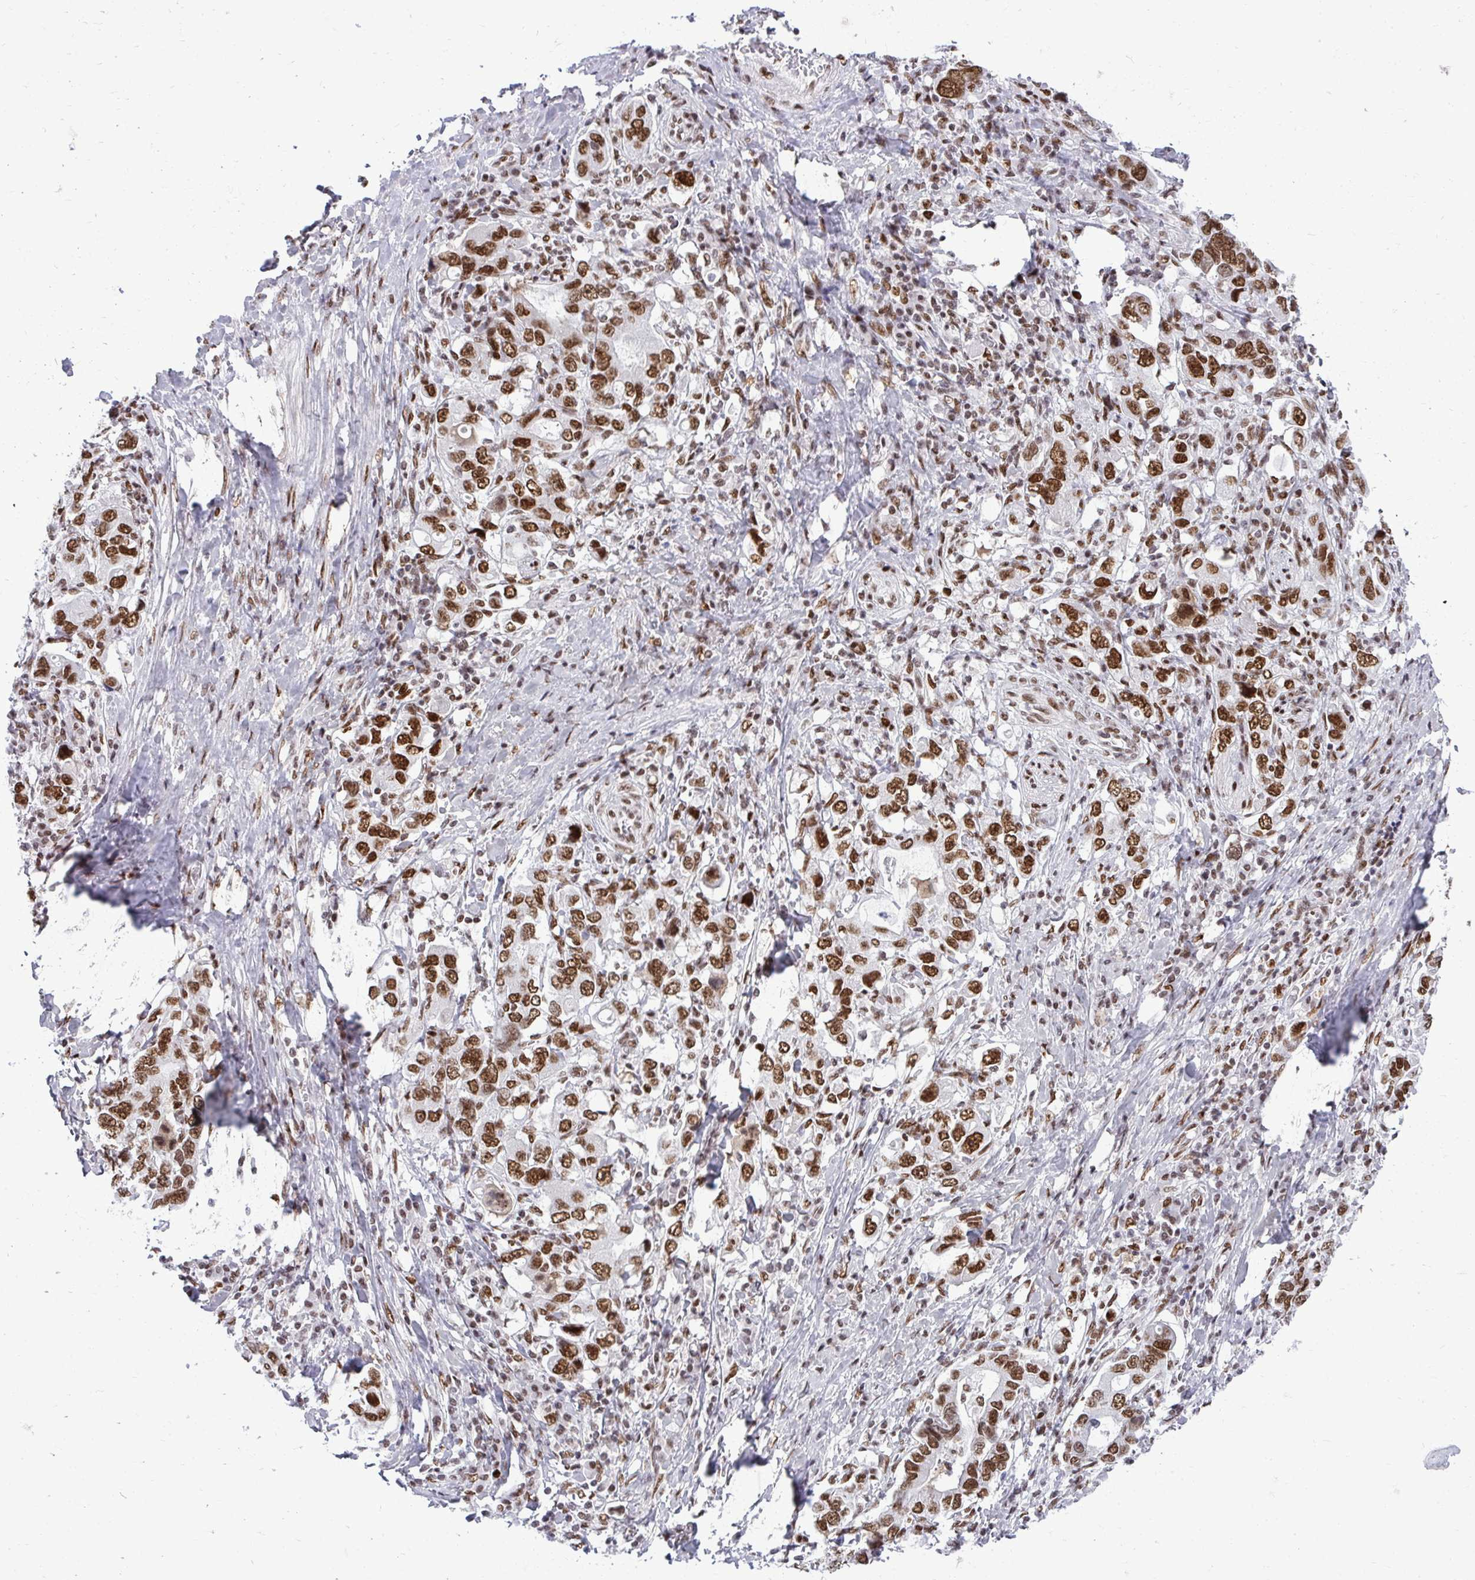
{"staining": {"intensity": "strong", "quantity": ">75%", "location": "nuclear"}, "tissue": "stomach cancer", "cell_type": "Tumor cells", "image_type": "cancer", "snomed": [{"axis": "morphology", "description": "Adenocarcinoma, NOS"}, {"axis": "topography", "description": "Stomach, upper"}, {"axis": "topography", "description": "Stomach"}], "caption": "Protein expression analysis of stomach cancer exhibits strong nuclear staining in about >75% of tumor cells.", "gene": "CDYL", "patient": {"sex": "male", "age": 62}}